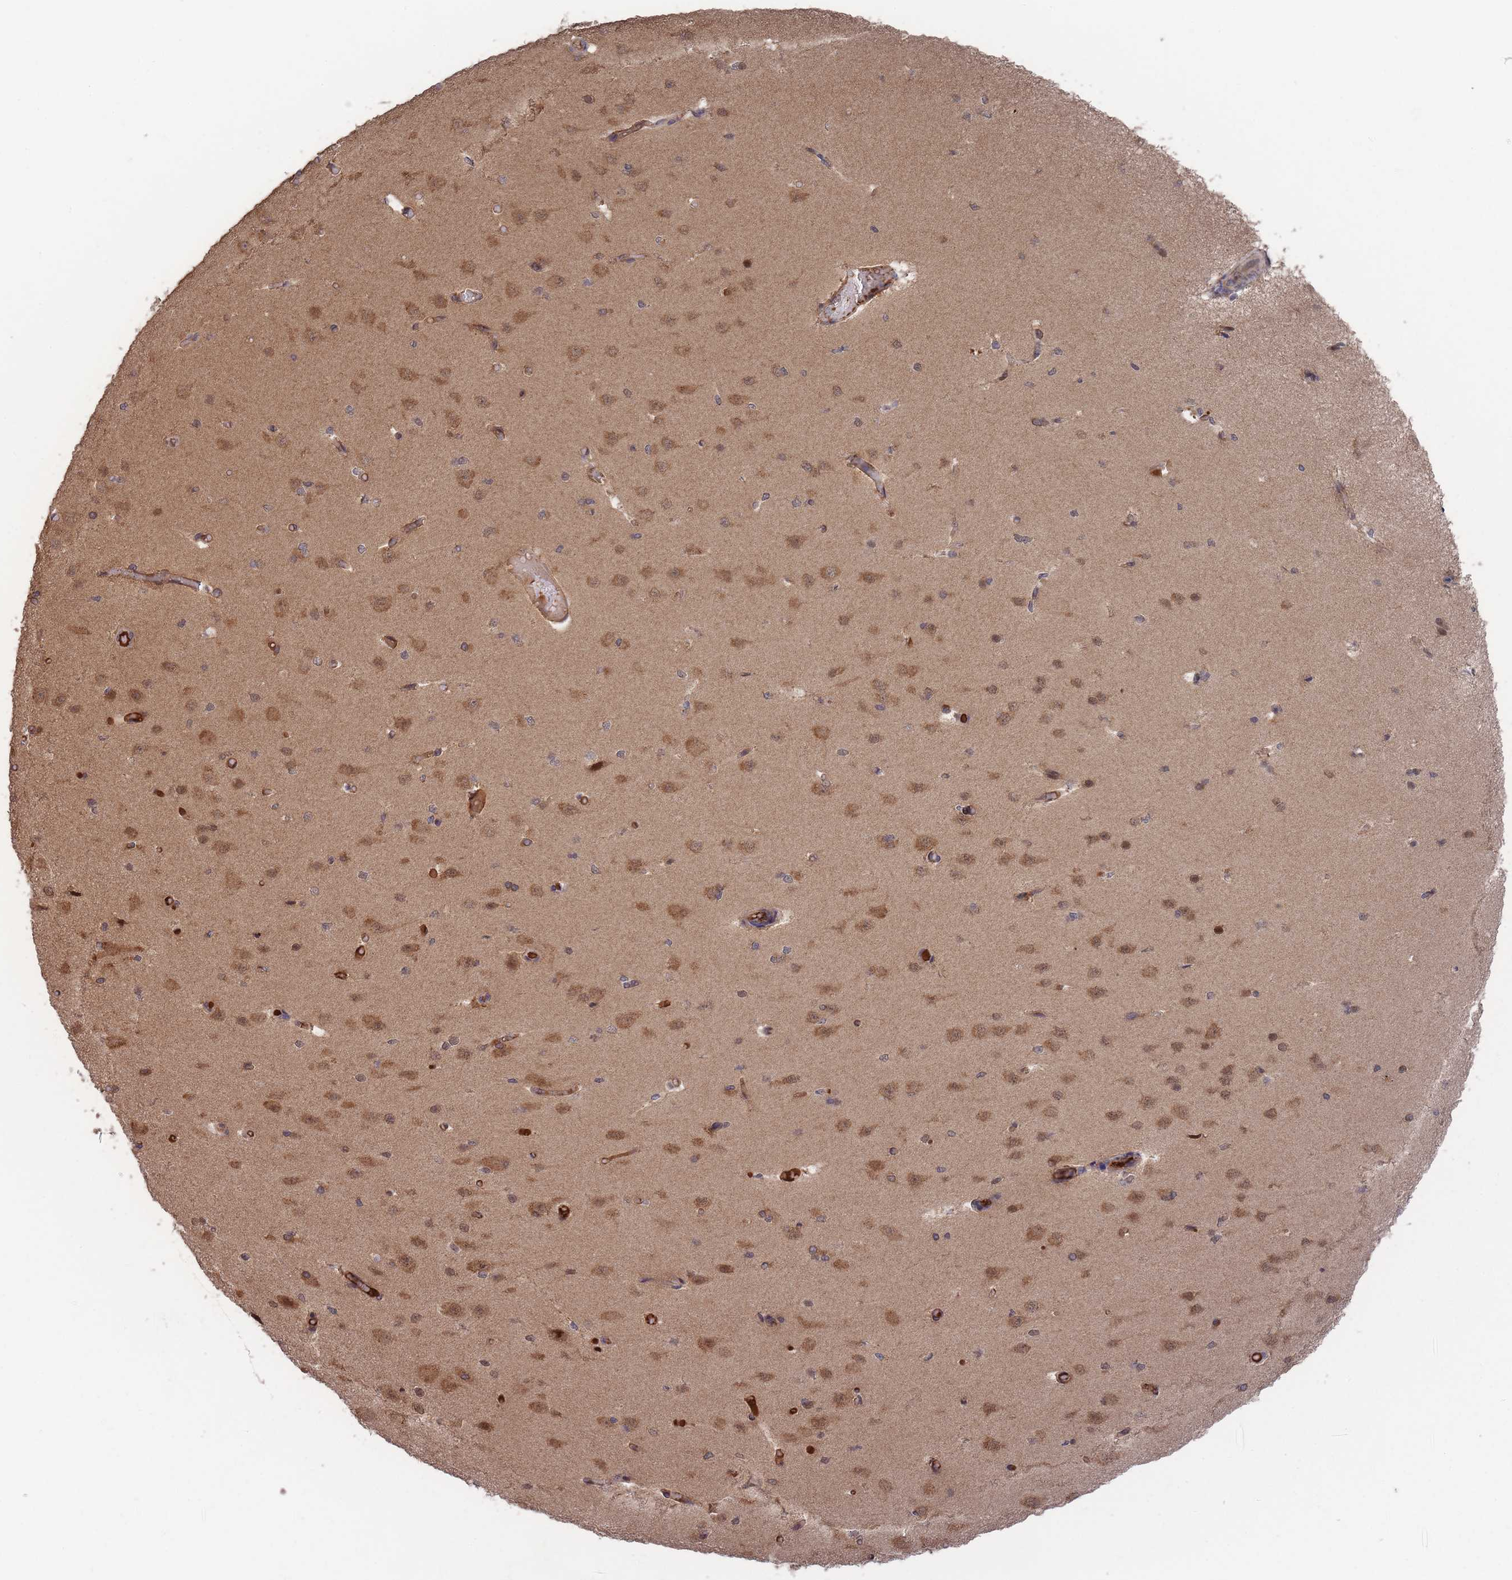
{"staining": {"intensity": "moderate", "quantity": ">75%", "location": "cytoplasmic/membranous"}, "tissue": "cerebral cortex", "cell_type": "Endothelial cells", "image_type": "normal", "snomed": [{"axis": "morphology", "description": "Normal tissue, NOS"}, {"axis": "morphology", "description": "Inflammation, NOS"}, {"axis": "topography", "description": "Cerebral cortex"}], "caption": "About >75% of endothelial cells in normal cerebral cortex reveal moderate cytoplasmic/membranous protein positivity as visualized by brown immunohistochemical staining.", "gene": "SF3B1", "patient": {"sex": "male", "age": 6}}